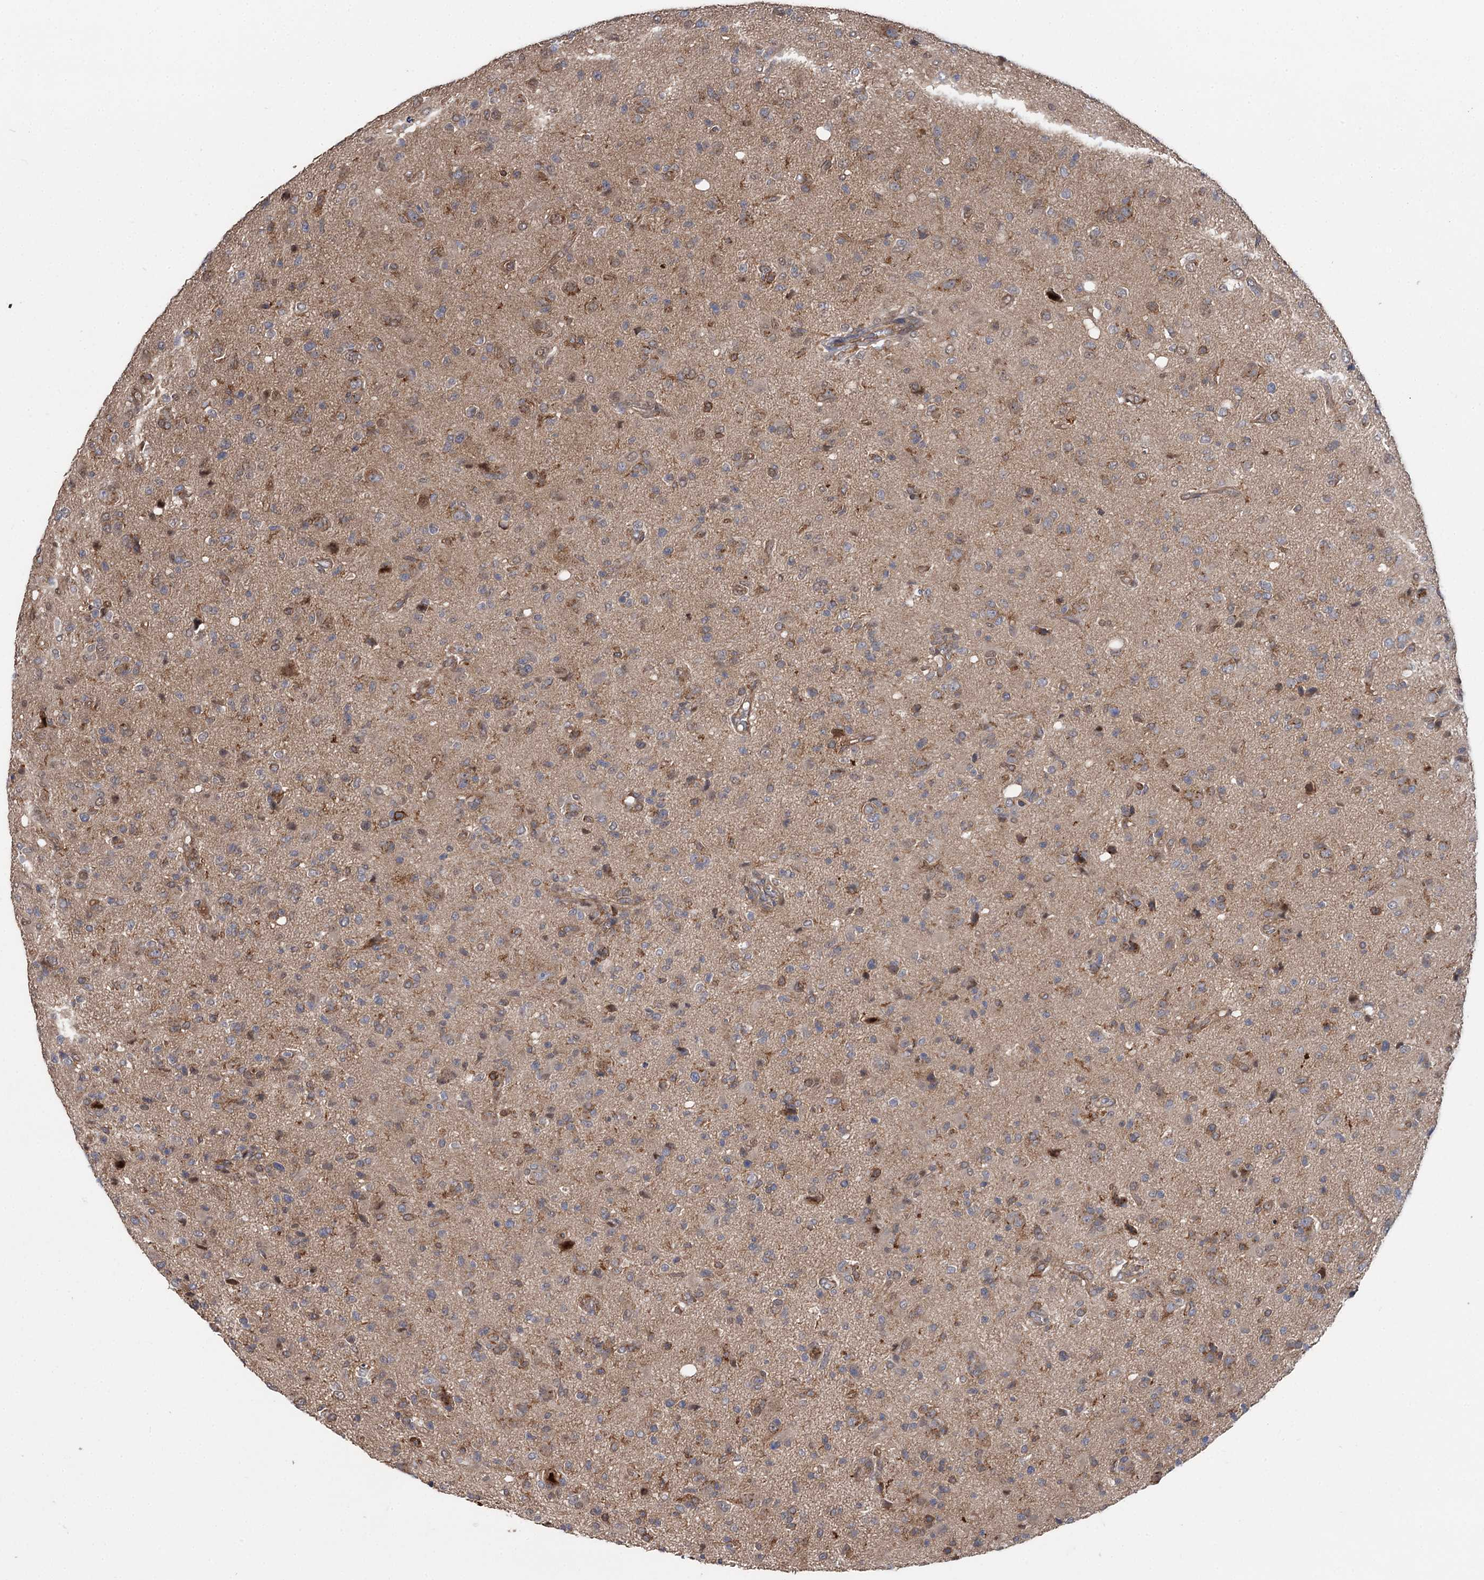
{"staining": {"intensity": "negative", "quantity": "none", "location": "none"}, "tissue": "glioma", "cell_type": "Tumor cells", "image_type": "cancer", "snomed": [{"axis": "morphology", "description": "Glioma, malignant, High grade"}, {"axis": "topography", "description": "Brain"}], "caption": "Micrograph shows no significant protein positivity in tumor cells of malignant glioma (high-grade).", "gene": "STX6", "patient": {"sex": "female", "age": 57}}